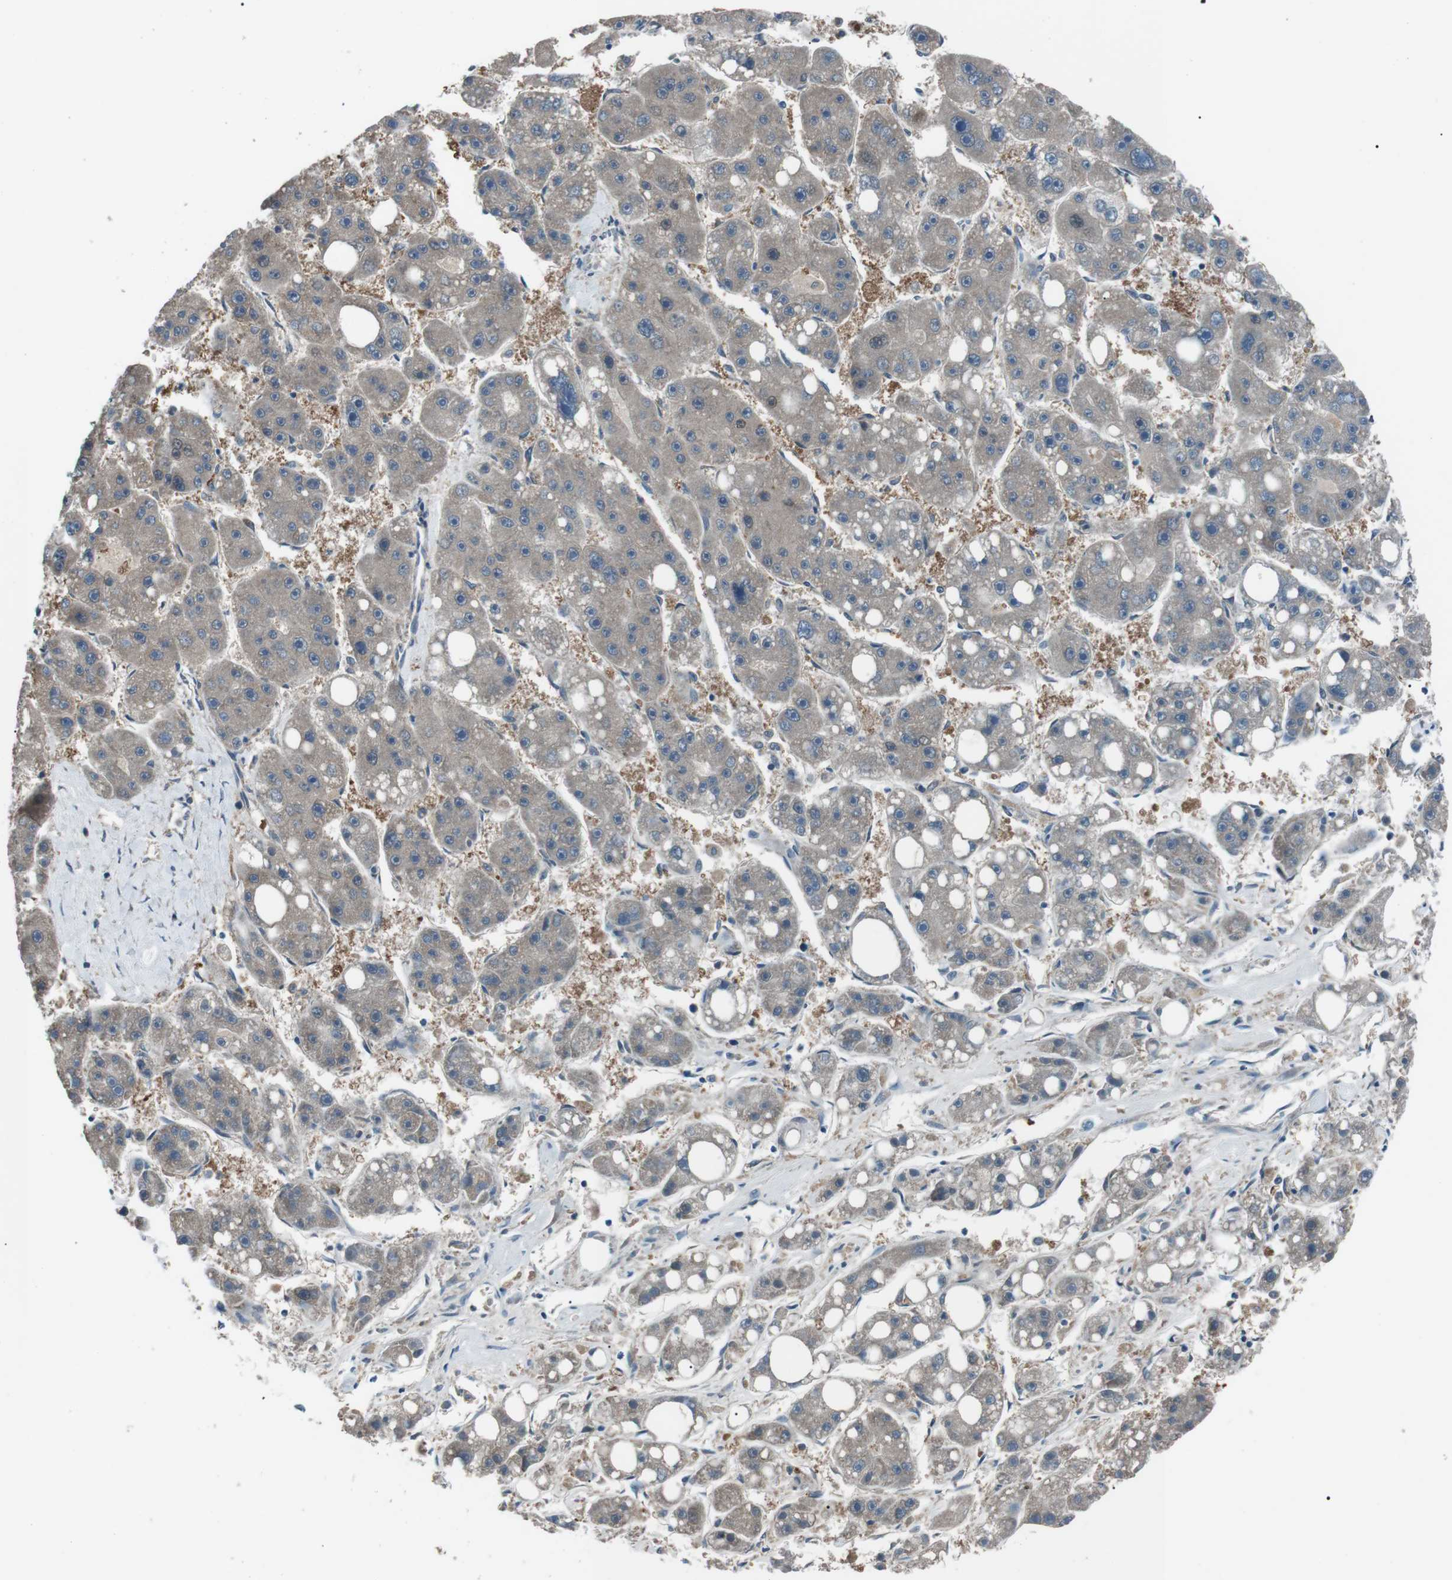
{"staining": {"intensity": "negative", "quantity": "none", "location": "none"}, "tissue": "liver cancer", "cell_type": "Tumor cells", "image_type": "cancer", "snomed": [{"axis": "morphology", "description": "Carcinoma, Hepatocellular, NOS"}, {"axis": "topography", "description": "Liver"}], "caption": "This photomicrograph is of liver cancer (hepatocellular carcinoma) stained with IHC to label a protein in brown with the nuclei are counter-stained blue. There is no positivity in tumor cells. (DAB immunohistochemistry with hematoxylin counter stain).", "gene": "LRIG2", "patient": {"sex": "female", "age": 61}}